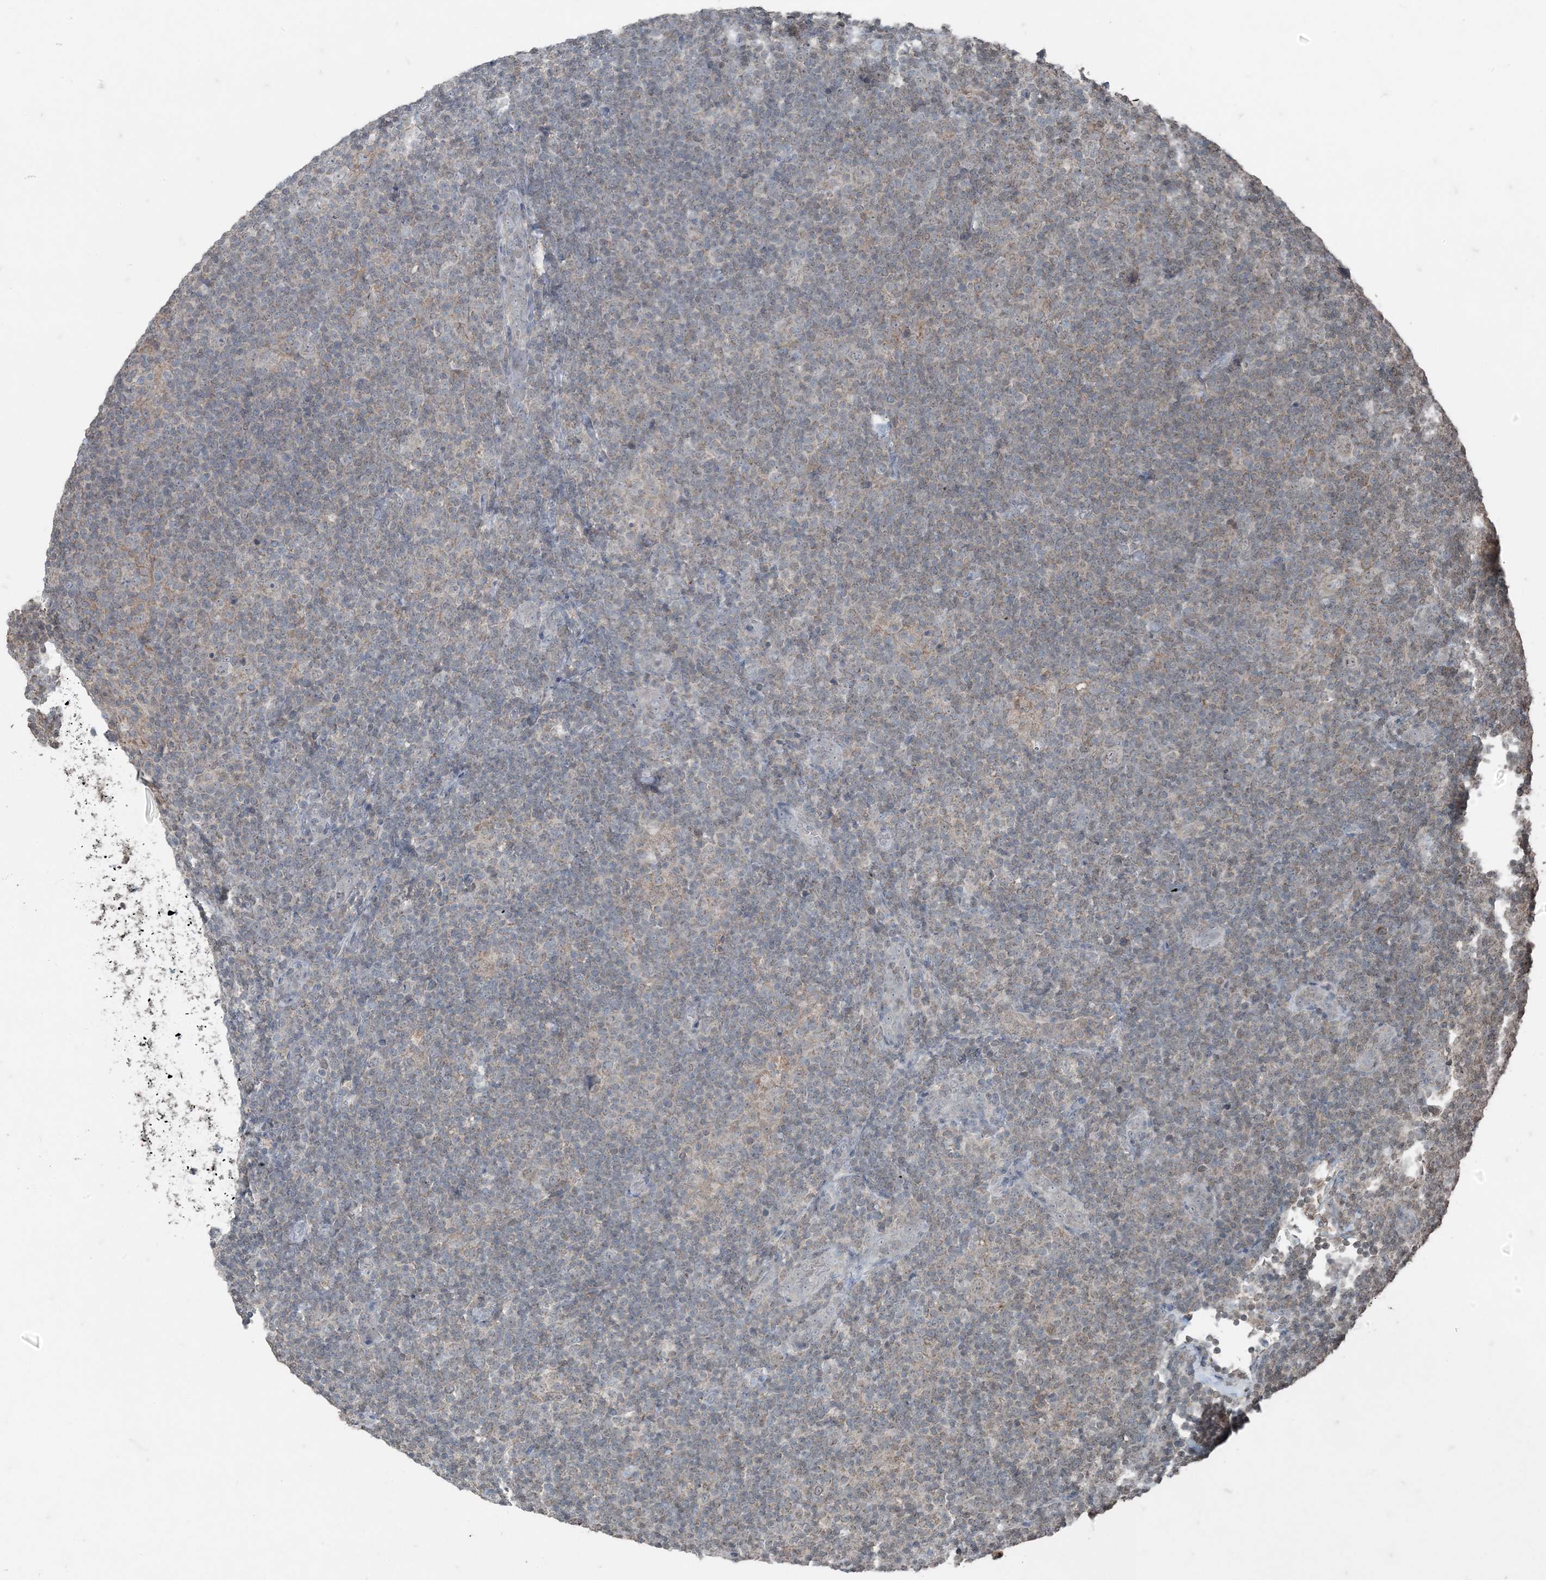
{"staining": {"intensity": "negative", "quantity": "none", "location": "none"}, "tissue": "lymphoma", "cell_type": "Tumor cells", "image_type": "cancer", "snomed": [{"axis": "morphology", "description": "Hodgkin's disease, NOS"}, {"axis": "topography", "description": "Lymph node"}], "caption": "An immunohistochemistry (IHC) photomicrograph of Hodgkin's disease is shown. There is no staining in tumor cells of Hodgkin's disease.", "gene": "GNL1", "patient": {"sex": "female", "age": 57}}